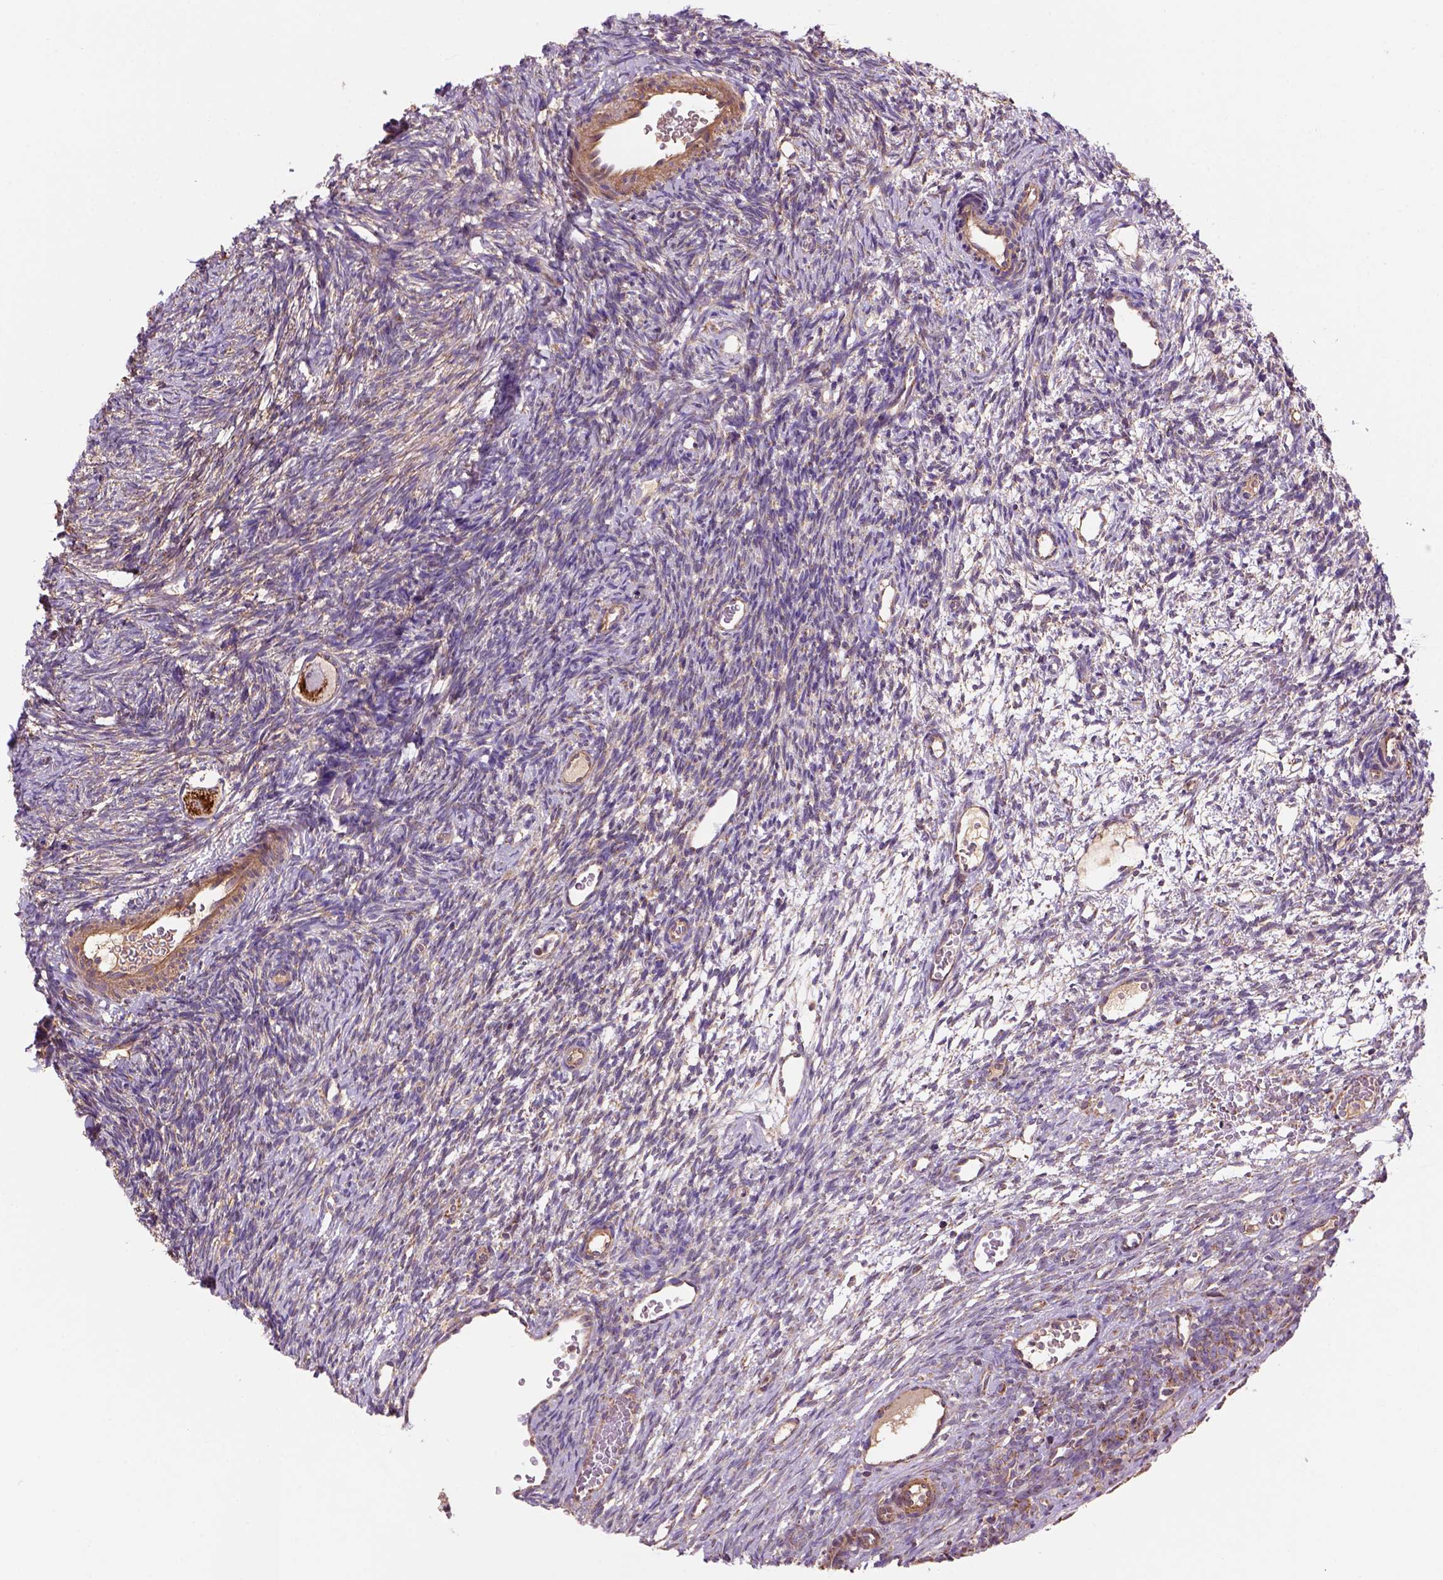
{"staining": {"intensity": "strong", "quantity": "25%-75%", "location": "cytoplasmic/membranous"}, "tissue": "ovary", "cell_type": "Follicle cells", "image_type": "normal", "snomed": [{"axis": "morphology", "description": "Normal tissue, NOS"}, {"axis": "topography", "description": "Ovary"}], "caption": "Brown immunohistochemical staining in benign ovary reveals strong cytoplasmic/membranous expression in approximately 25%-75% of follicle cells.", "gene": "WARS2", "patient": {"sex": "female", "age": 34}}